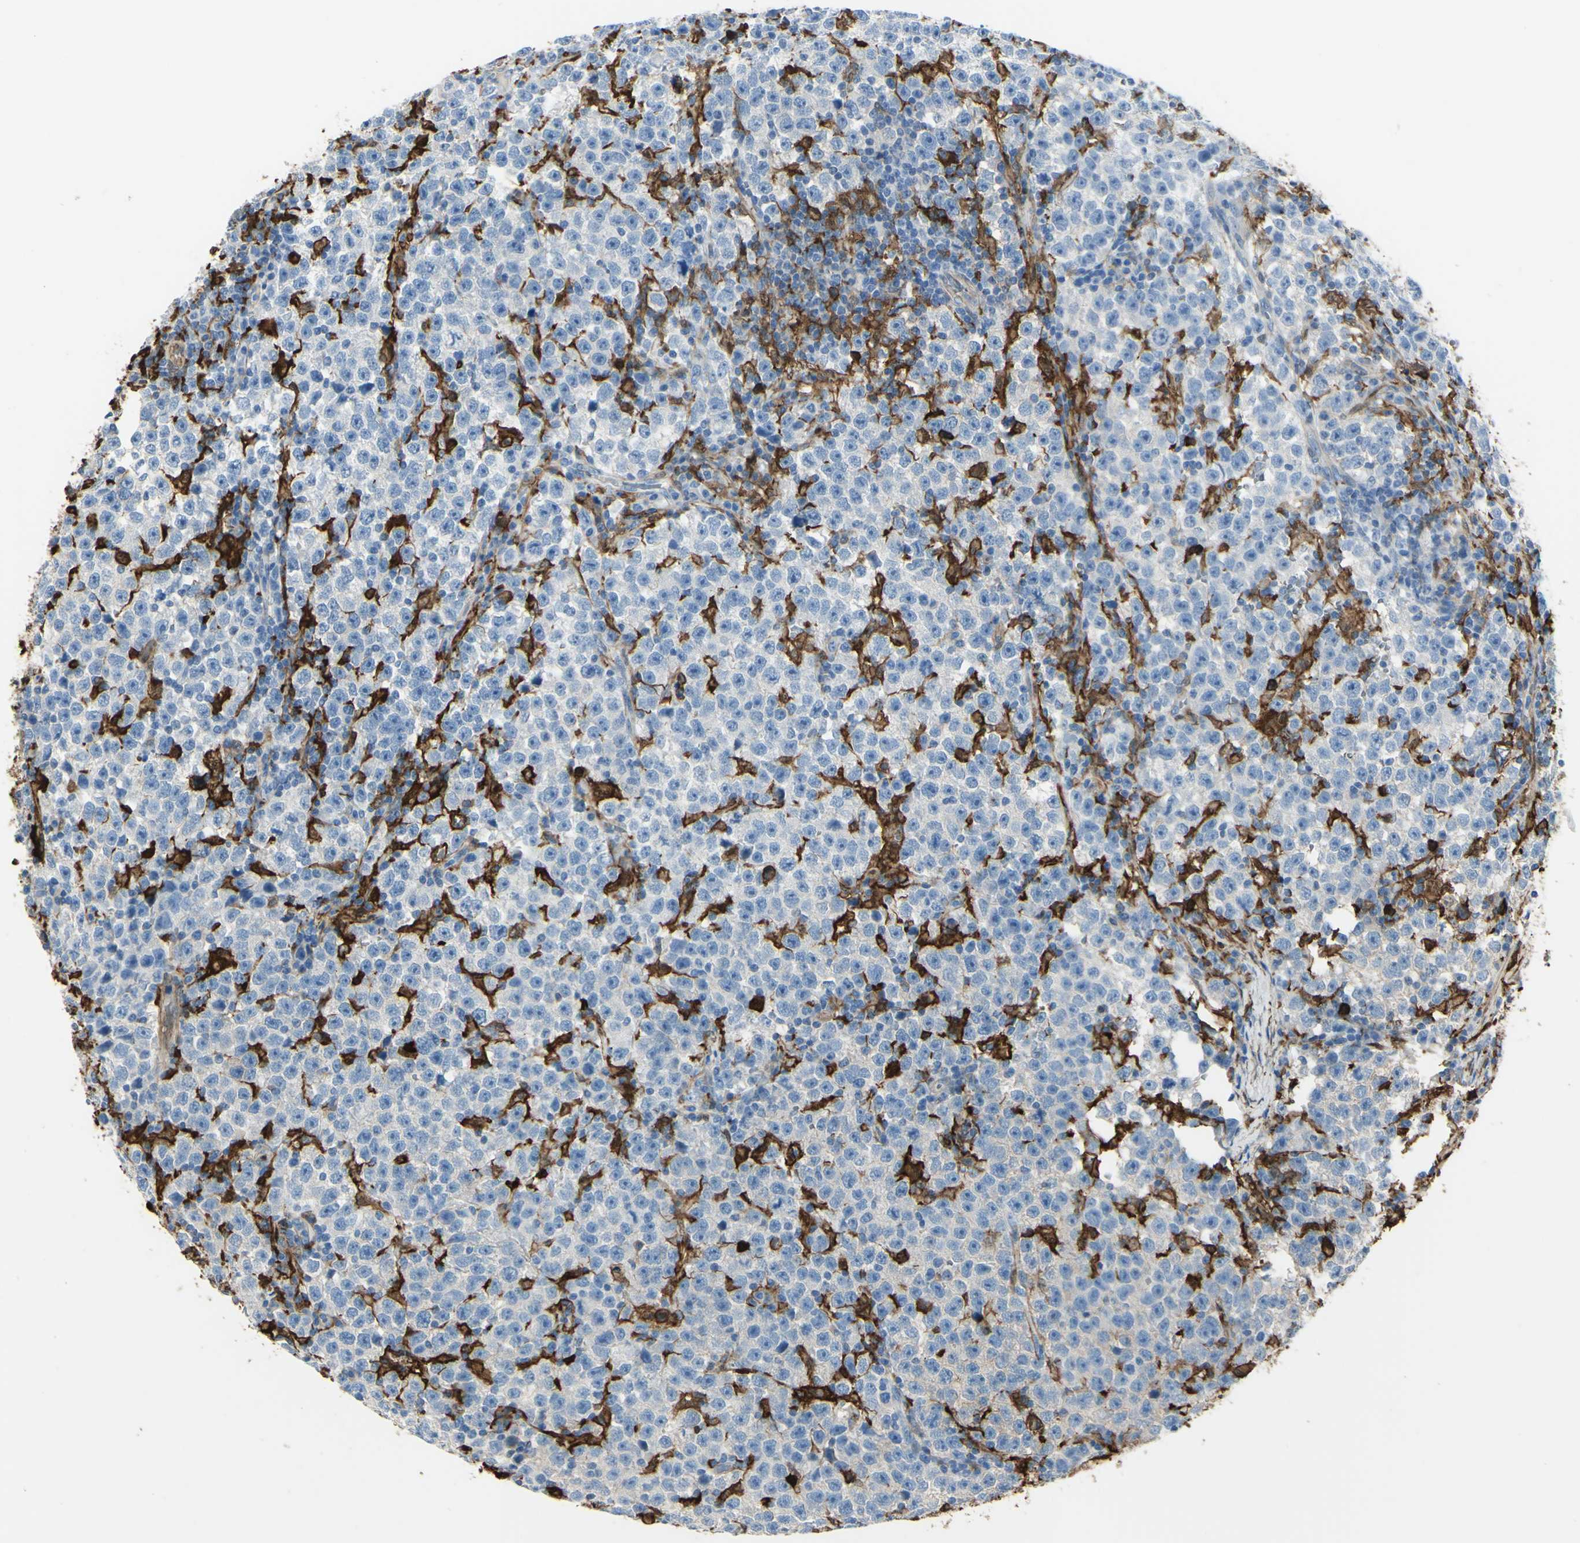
{"staining": {"intensity": "negative", "quantity": "none", "location": "none"}, "tissue": "testis cancer", "cell_type": "Tumor cells", "image_type": "cancer", "snomed": [{"axis": "morphology", "description": "Seminoma, NOS"}, {"axis": "topography", "description": "Testis"}], "caption": "DAB (3,3'-diaminobenzidine) immunohistochemical staining of human testis cancer exhibits no significant staining in tumor cells.", "gene": "GSN", "patient": {"sex": "male", "age": 43}}